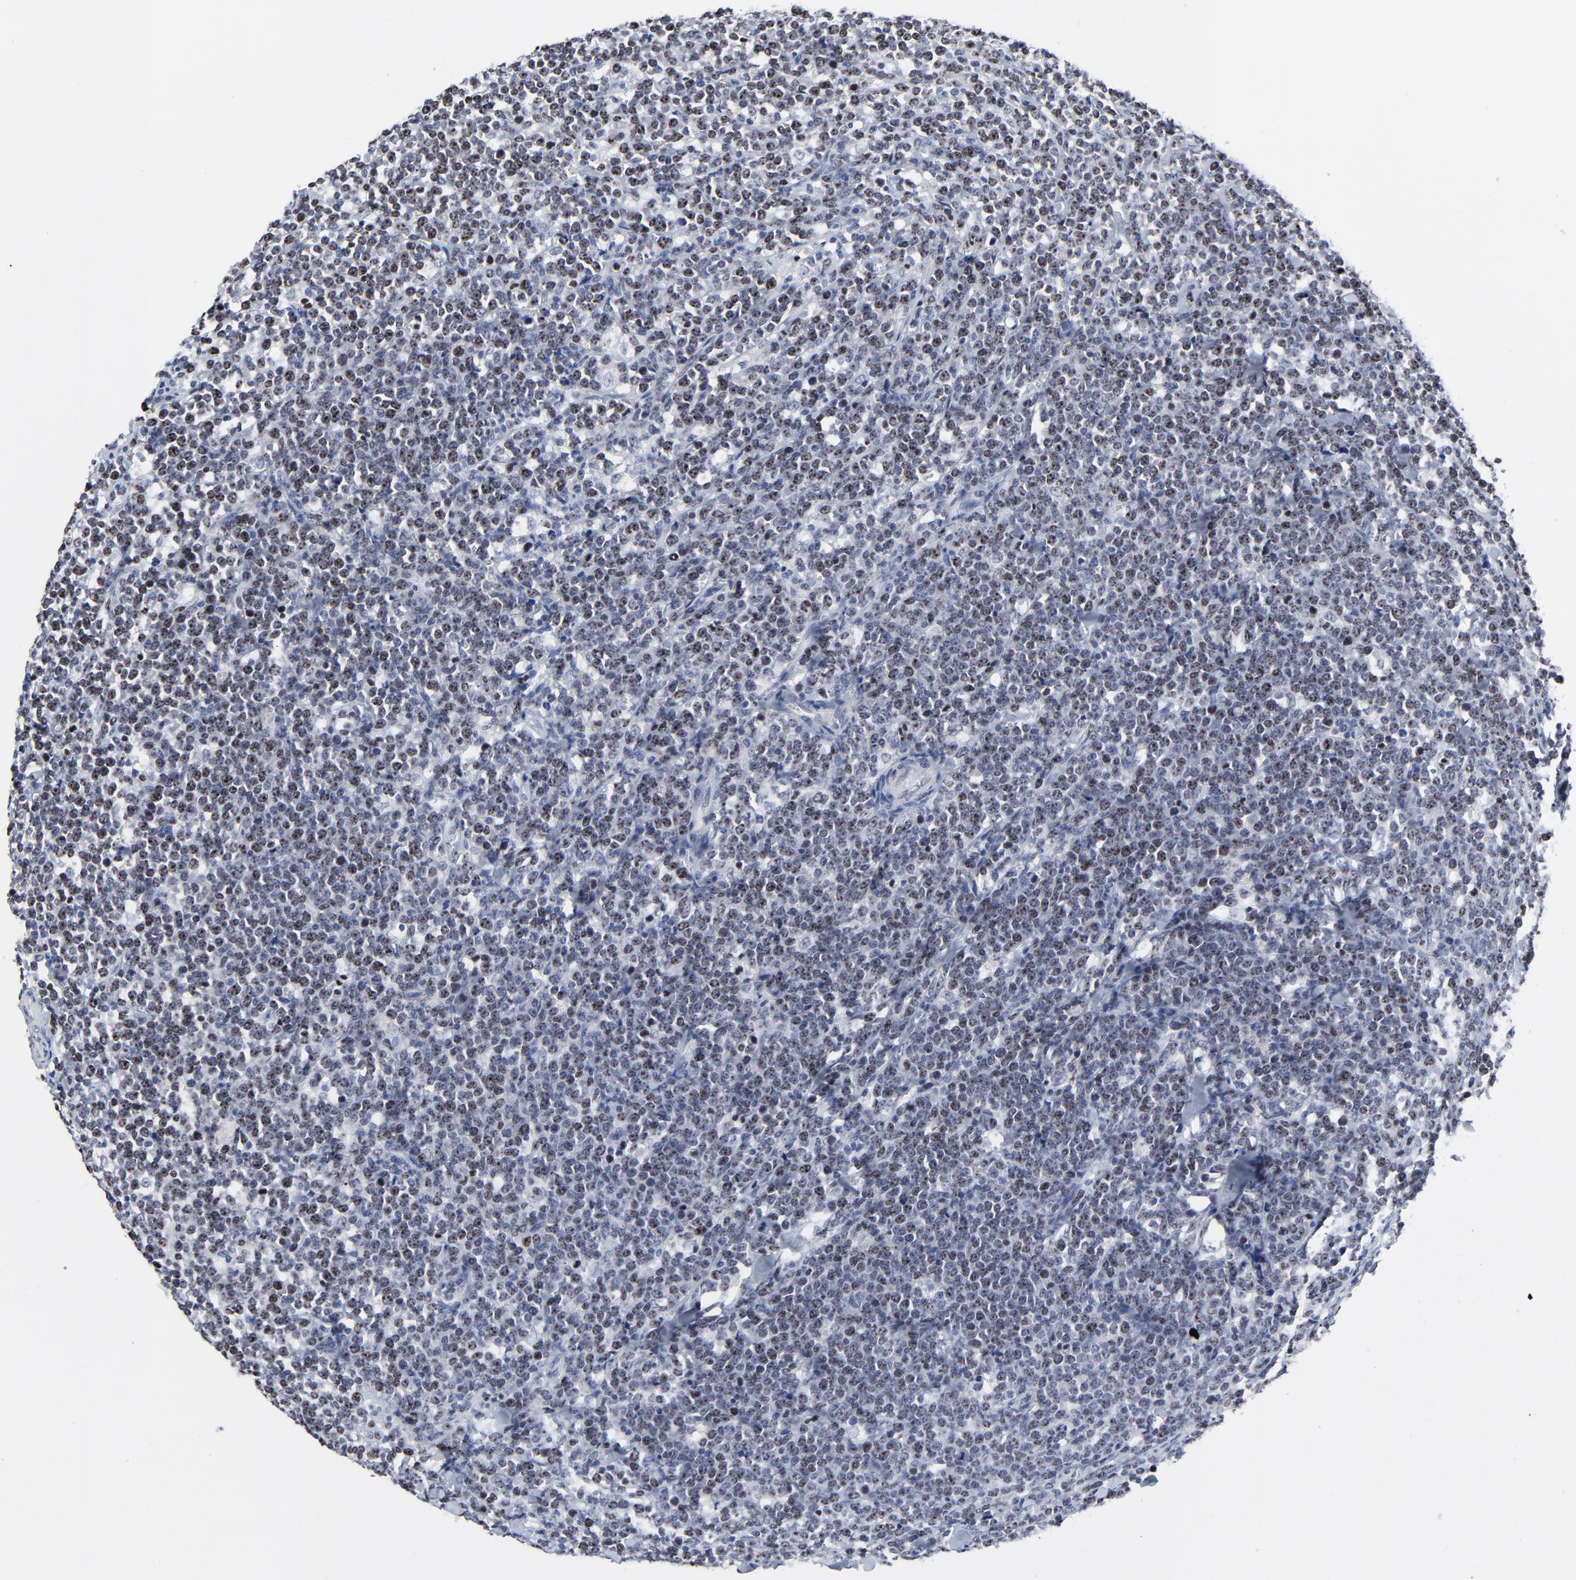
{"staining": {"intensity": "moderate", "quantity": ">75%", "location": "nuclear"}, "tissue": "lymphoma", "cell_type": "Tumor cells", "image_type": "cancer", "snomed": [{"axis": "morphology", "description": "Malignant lymphoma, non-Hodgkin's type, High grade"}, {"axis": "topography", "description": "Small intestine"}, {"axis": "topography", "description": "Colon"}], "caption": "Malignant lymphoma, non-Hodgkin's type (high-grade) stained for a protein (brown) shows moderate nuclear positive positivity in about >75% of tumor cells.", "gene": "ZNF589", "patient": {"sex": "male", "age": 8}}